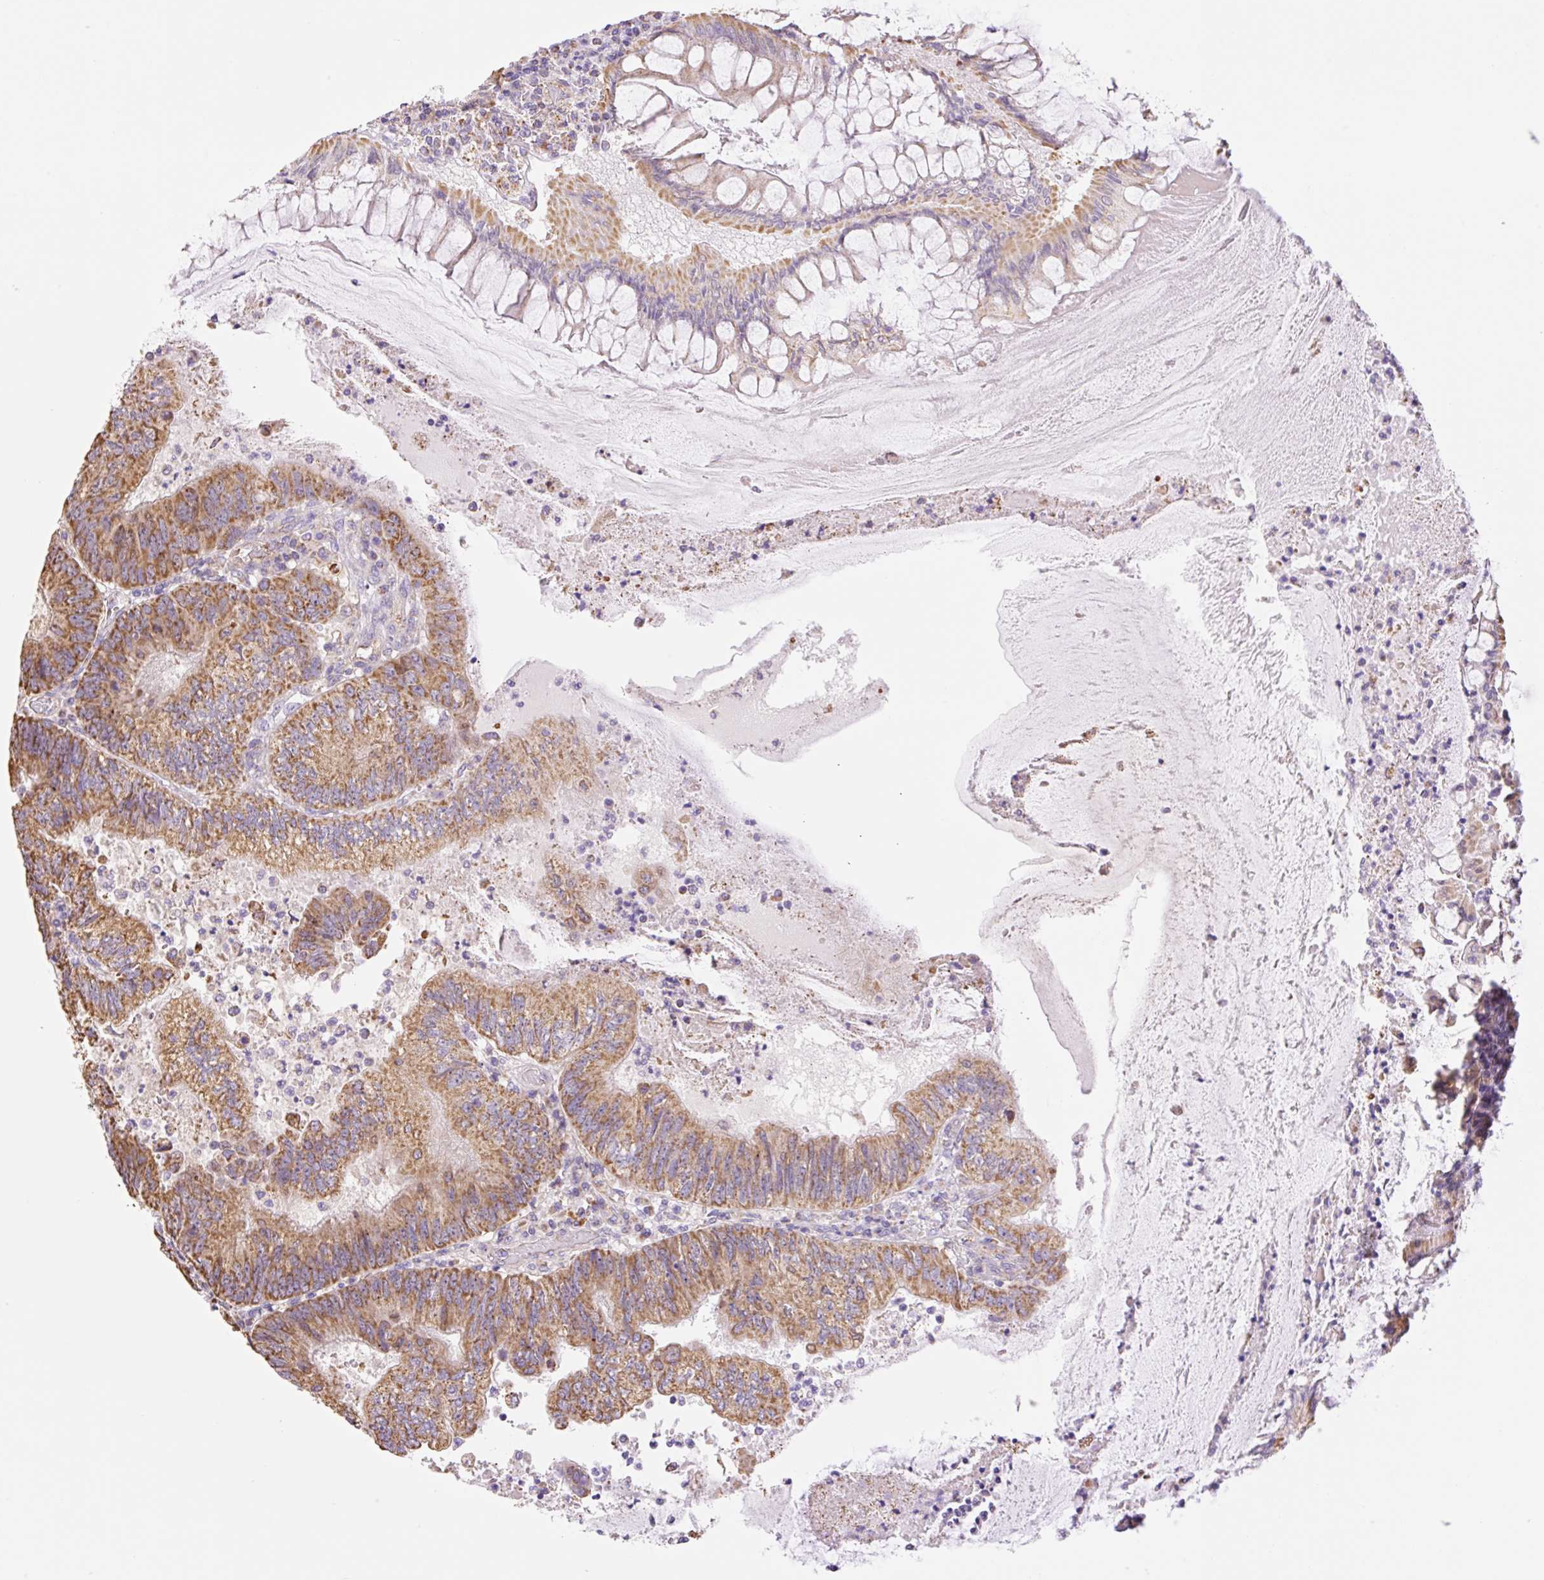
{"staining": {"intensity": "moderate", "quantity": ">75%", "location": "cytoplasmic/membranous"}, "tissue": "colorectal cancer", "cell_type": "Tumor cells", "image_type": "cancer", "snomed": [{"axis": "morphology", "description": "Adenocarcinoma, NOS"}, {"axis": "topography", "description": "Colon"}], "caption": "Tumor cells exhibit medium levels of moderate cytoplasmic/membranous positivity in approximately >75% of cells in human colorectal cancer. The staining was performed using DAB to visualize the protein expression in brown, while the nuclei were stained in blue with hematoxylin (Magnification: 20x).", "gene": "ESAM", "patient": {"sex": "male", "age": 67}}